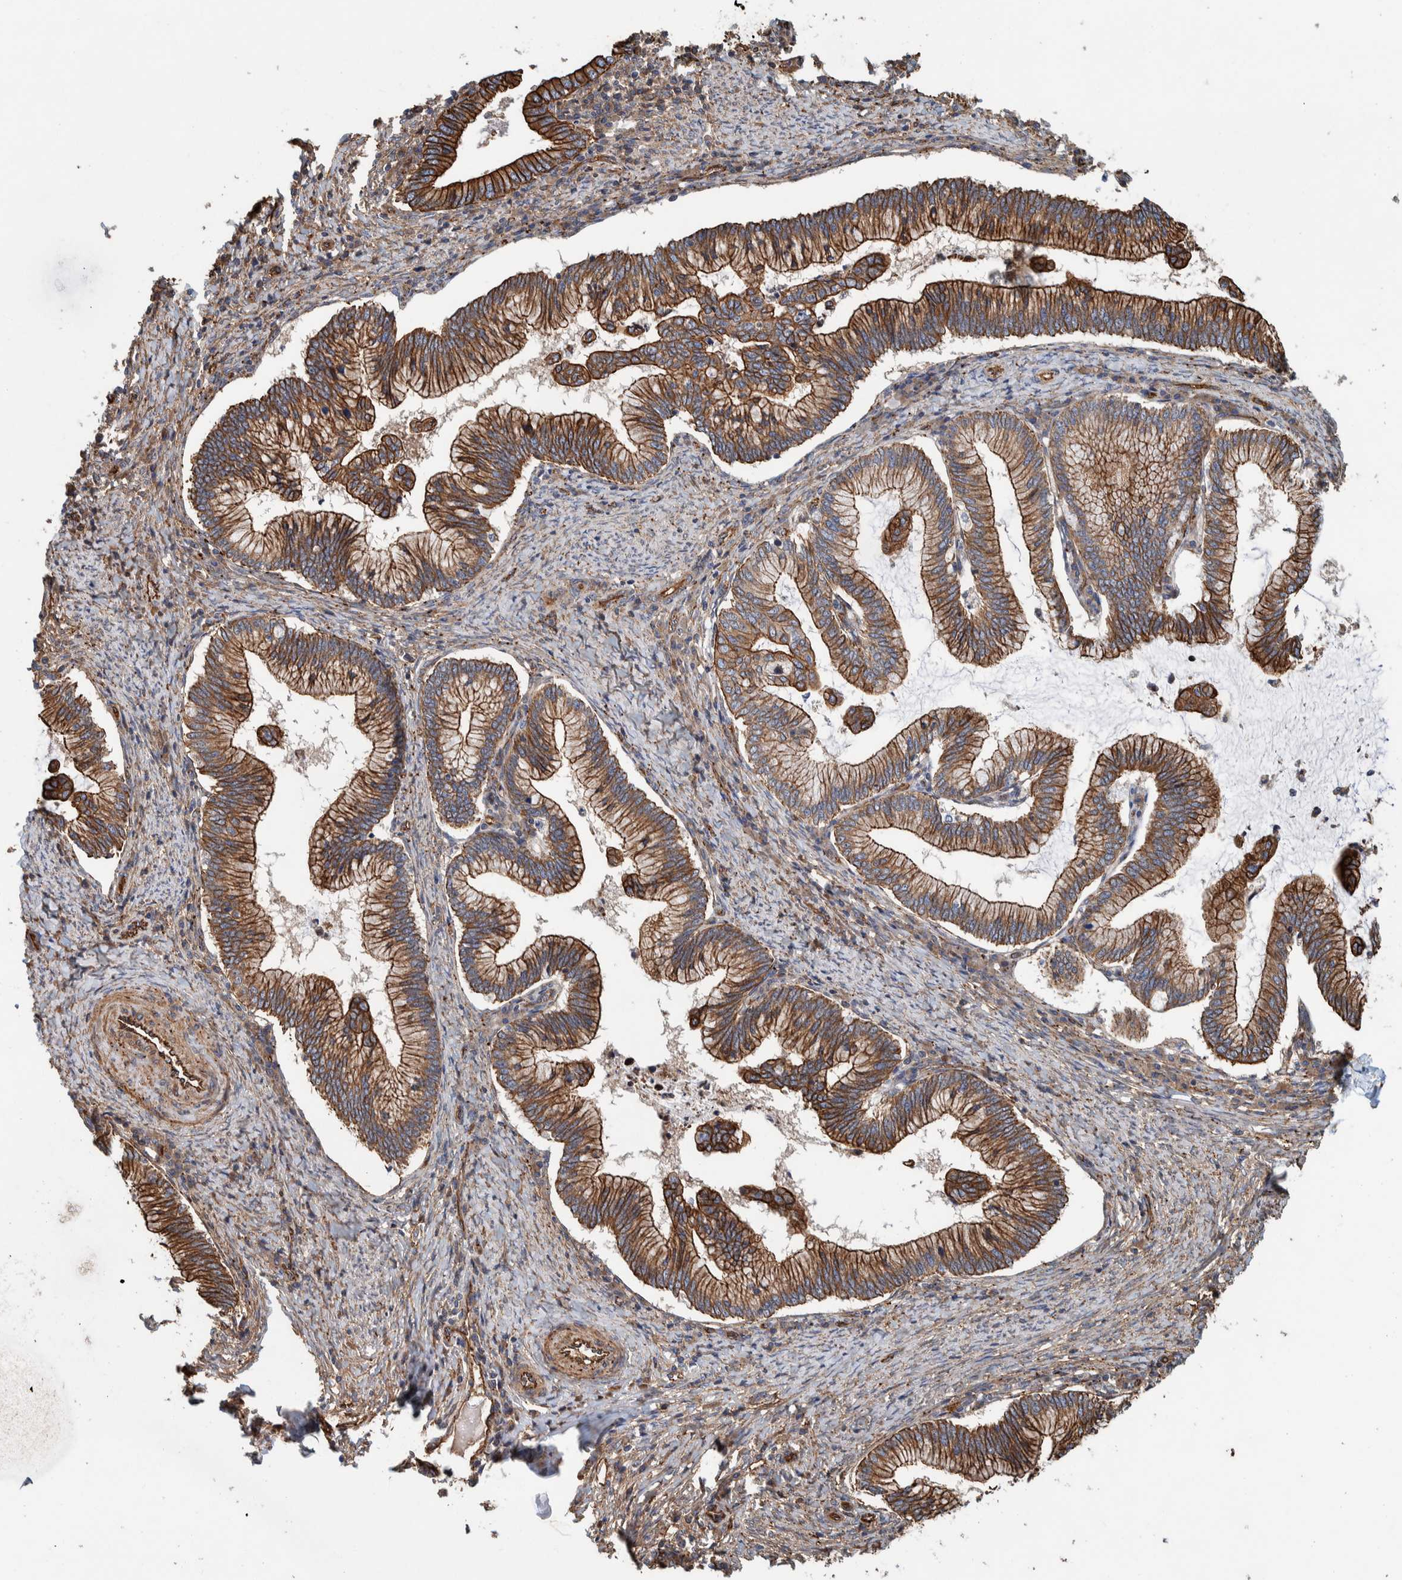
{"staining": {"intensity": "strong", "quantity": ">75%", "location": "cytoplasmic/membranous"}, "tissue": "cervical cancer", "cell_type": "Tumor cells", "image_type": "cancer", "snomed": [{"axis": "morphology", "description": "Adenocarcinoma, NOS"}, {"axis": "topography", "description": "Cervix"}], "caption": "An image showing strong cytoplasmic/membranous staining in about >75% of tumor cells in cervical cancer (adenocarcinoma), as visualized by brown immunohistochemical staining.", "gene": "PKD1L1", "patient": {"sex": "female", "age": 36}}